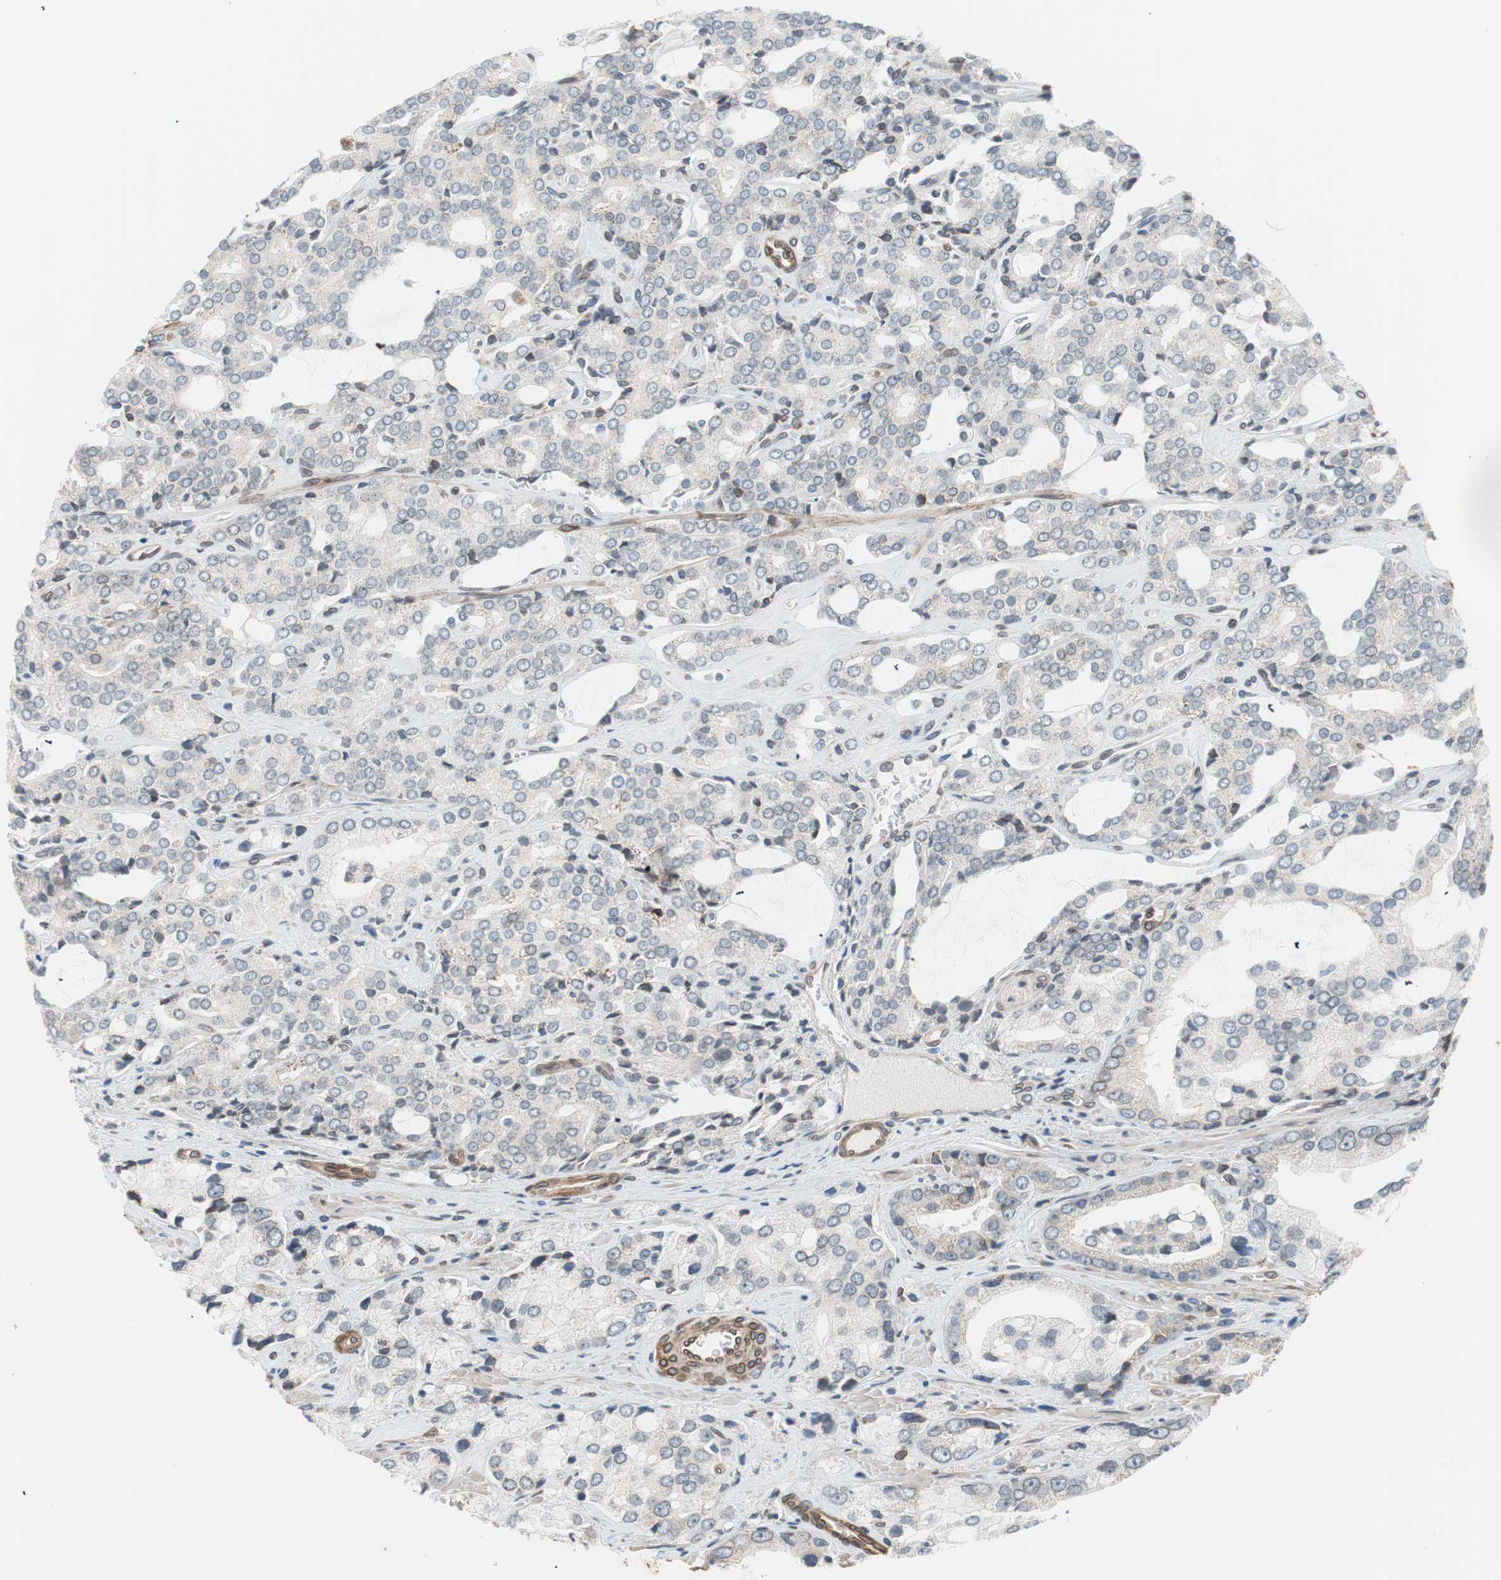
{"staining": {"intensity": "negative", "quantity": "none", "location": "none"}, "tissue": "prostate cancer", "cell_type": "Tumor cells", "image_type": "cancer", "snomed": [{"axis": "morphology", "description": "Adenocarcinoma, High grade"}, {"axis": "topography", "description": "Prostate"}], "caption": "Tumor cells show no significant staining in prostate high-grade adenocarcinoma.", "gene": "ARNT2", "patient": {"sex": "male", "age": 67}}